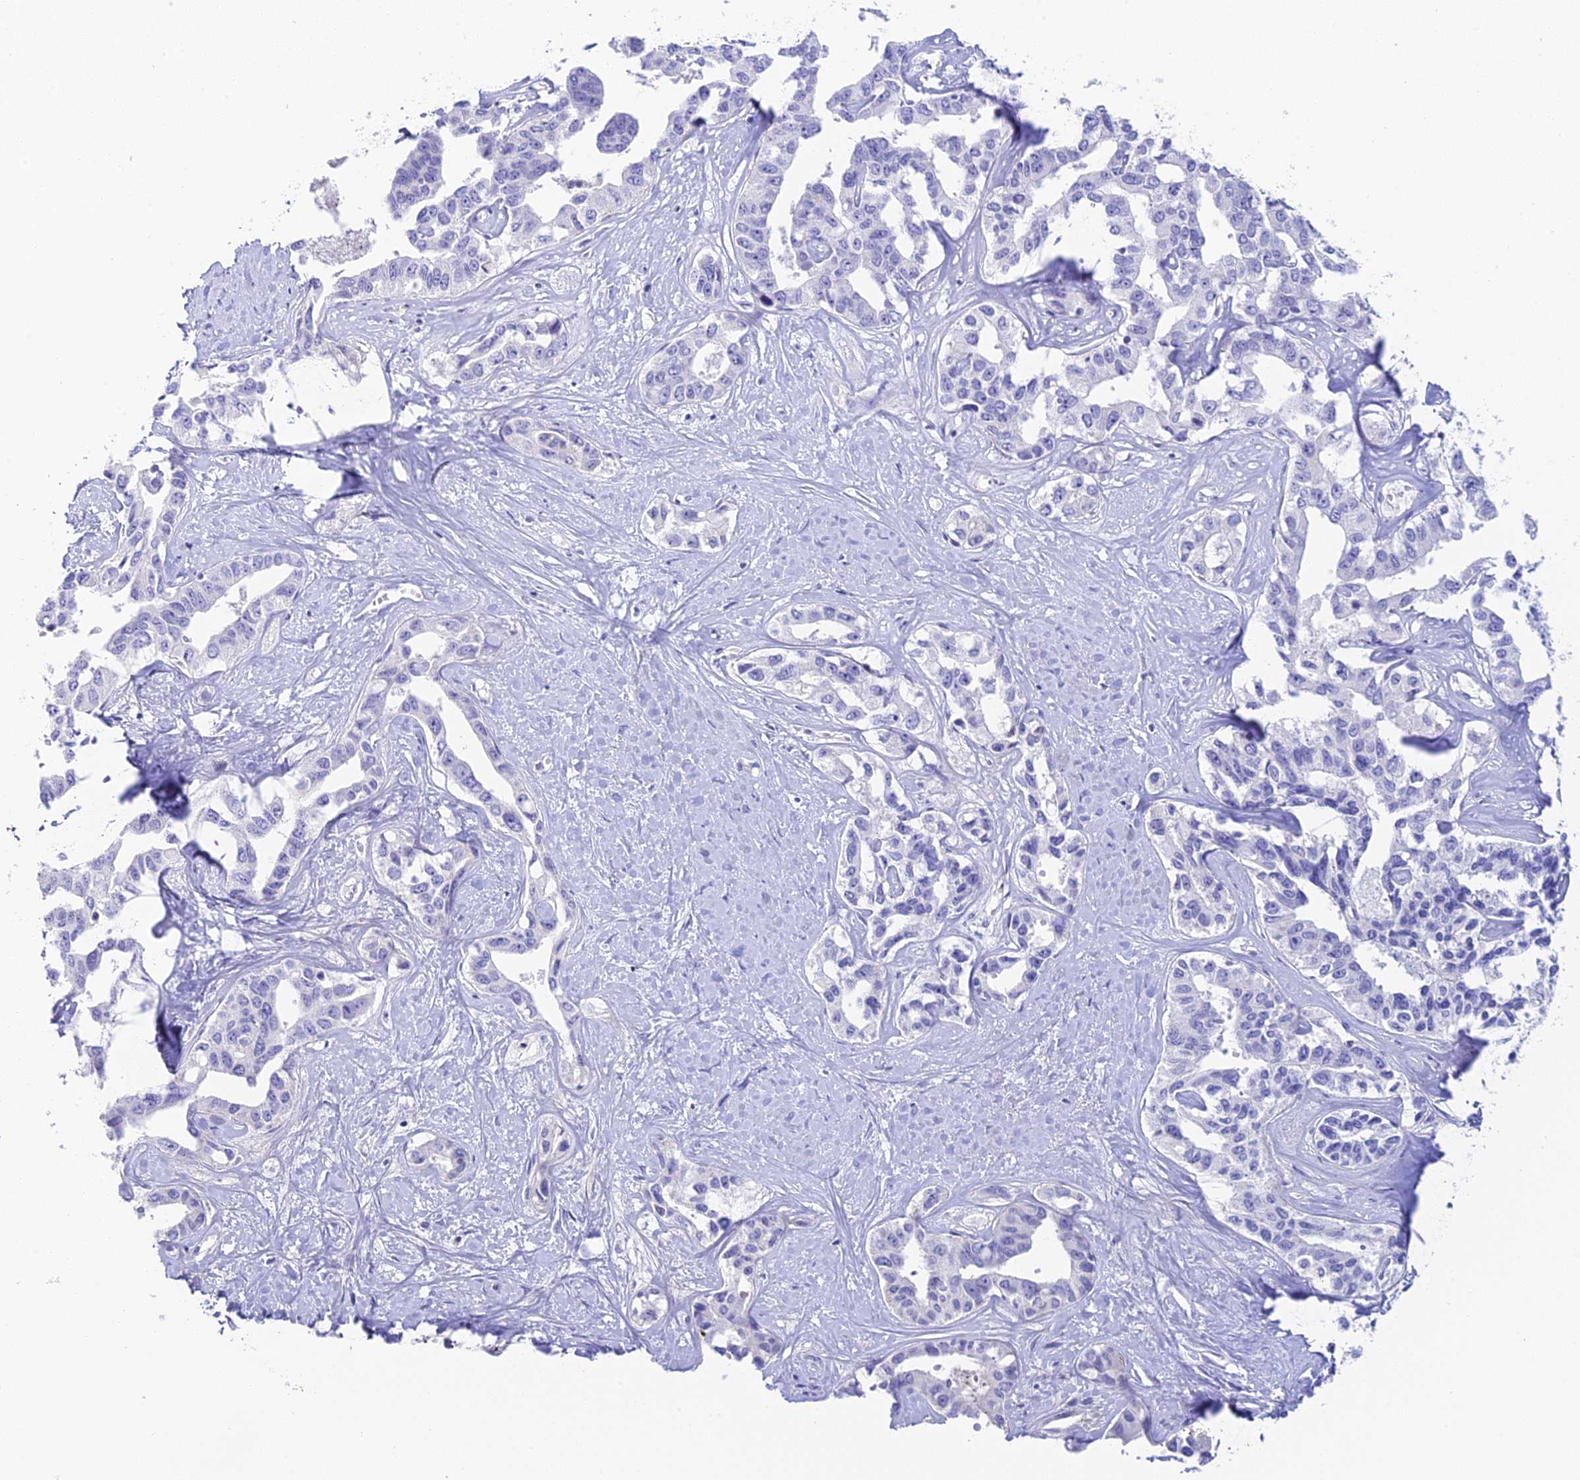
{"staining": {"intensity": "negative", "quantity": "none", "location": "none"}, "tissue": "liver cancer", "cell_type": "Tumor cells", "image_type": "cancer", "snomed": [{"axis": "morphology", "description": "Cholangiocarcinoma"}, {"axis": "topography", "description": "Liver"}], "caption": "There is no significant staining in tumor cells of liver cancer (cholangiocarcinoma).", "gene": "C12orf29", "patient": {"sex": "male", "age": 59}}